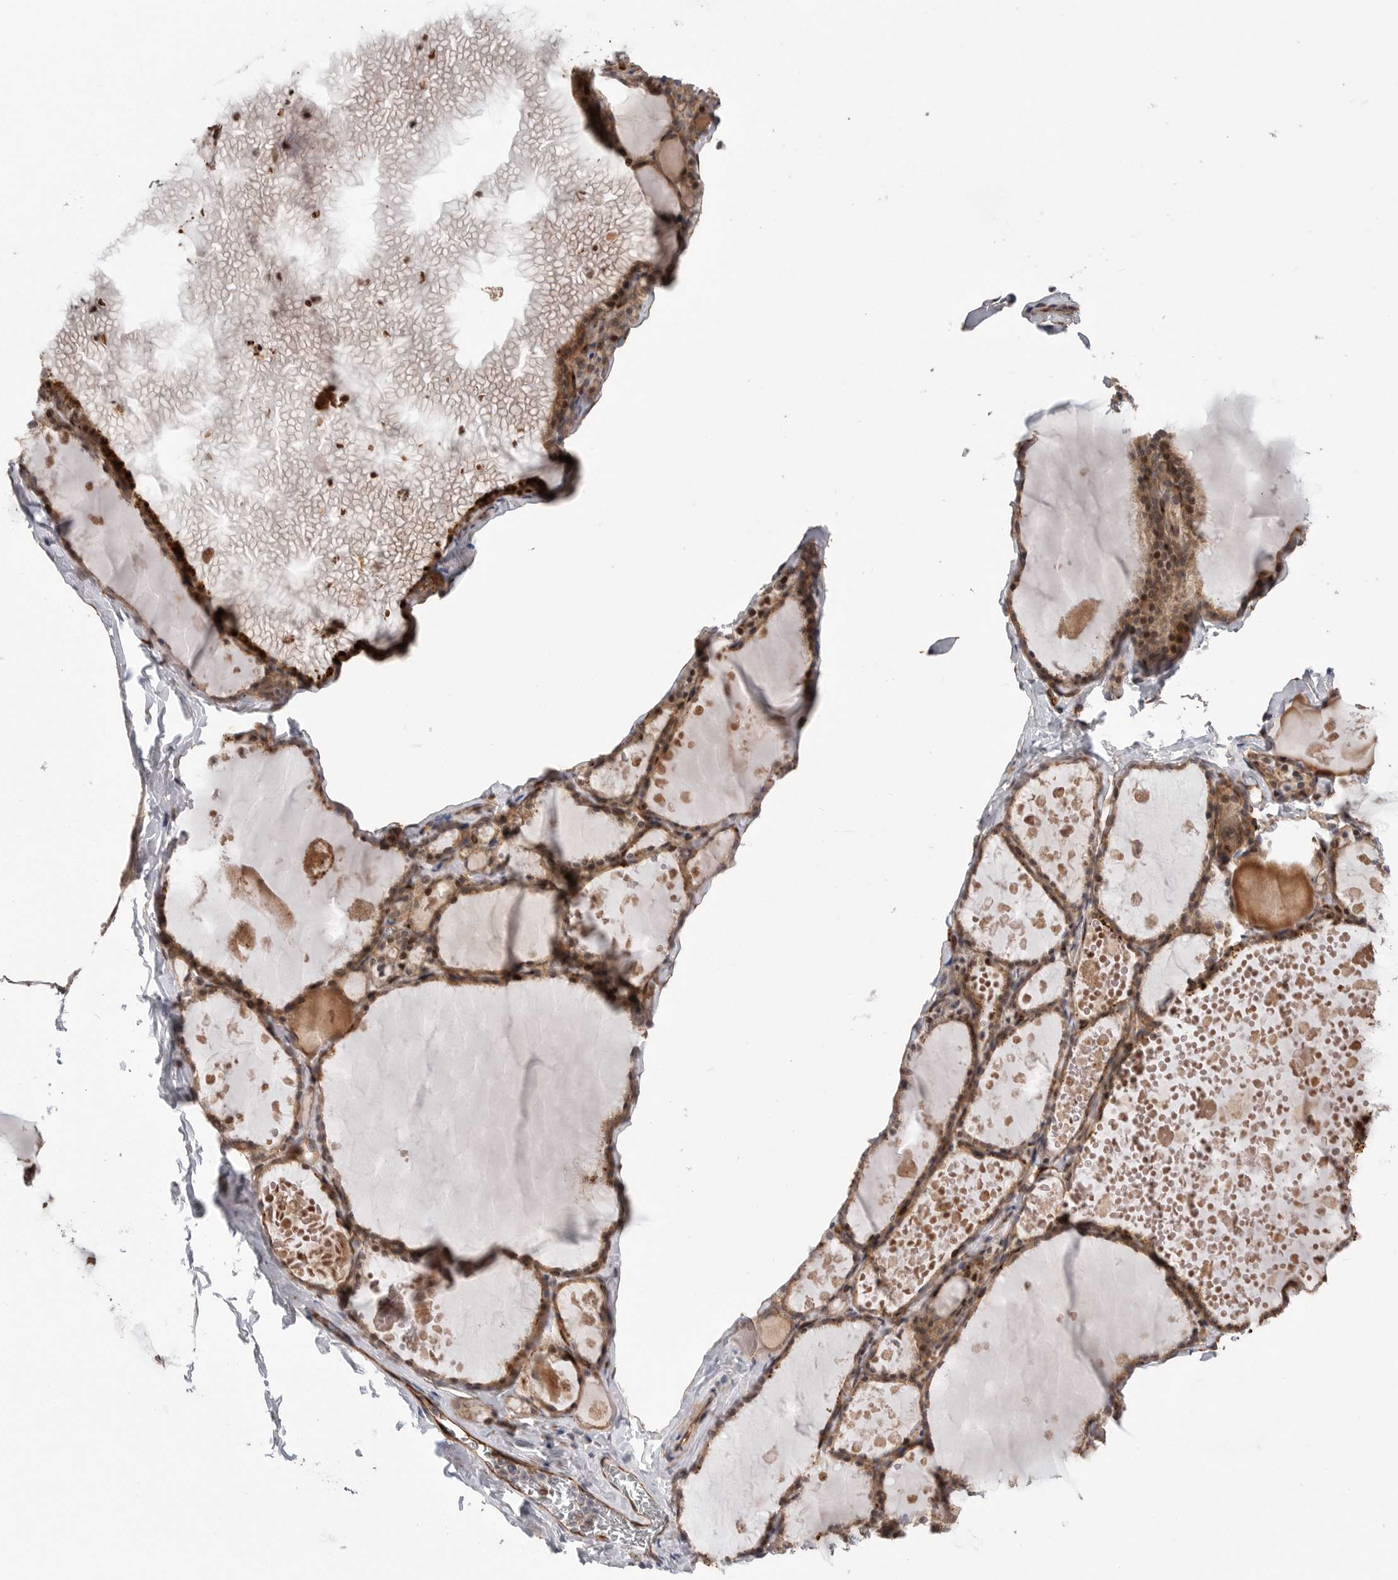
{"staining": {"intensity": "moderate", "quantity": ">75%", "location": "cytoplasmic/membranous"}, "tissue": "thyroid gland", "cell_type": "Glandular cells", "image_type": "normal", "snomed": [{"axis": "morphology", "description": "Normal tissue, NOS"}, {"axis": "topography", "description": "Thyroid gland"}], "caption": "Human thyroid gland stained for a protein (brown) reveals moderate cytoplasmic/membranous positive expression in approximately >75% of glandular cells.", "gene": "PRKCH", "patient": {"sex": "male", "age": 56}}